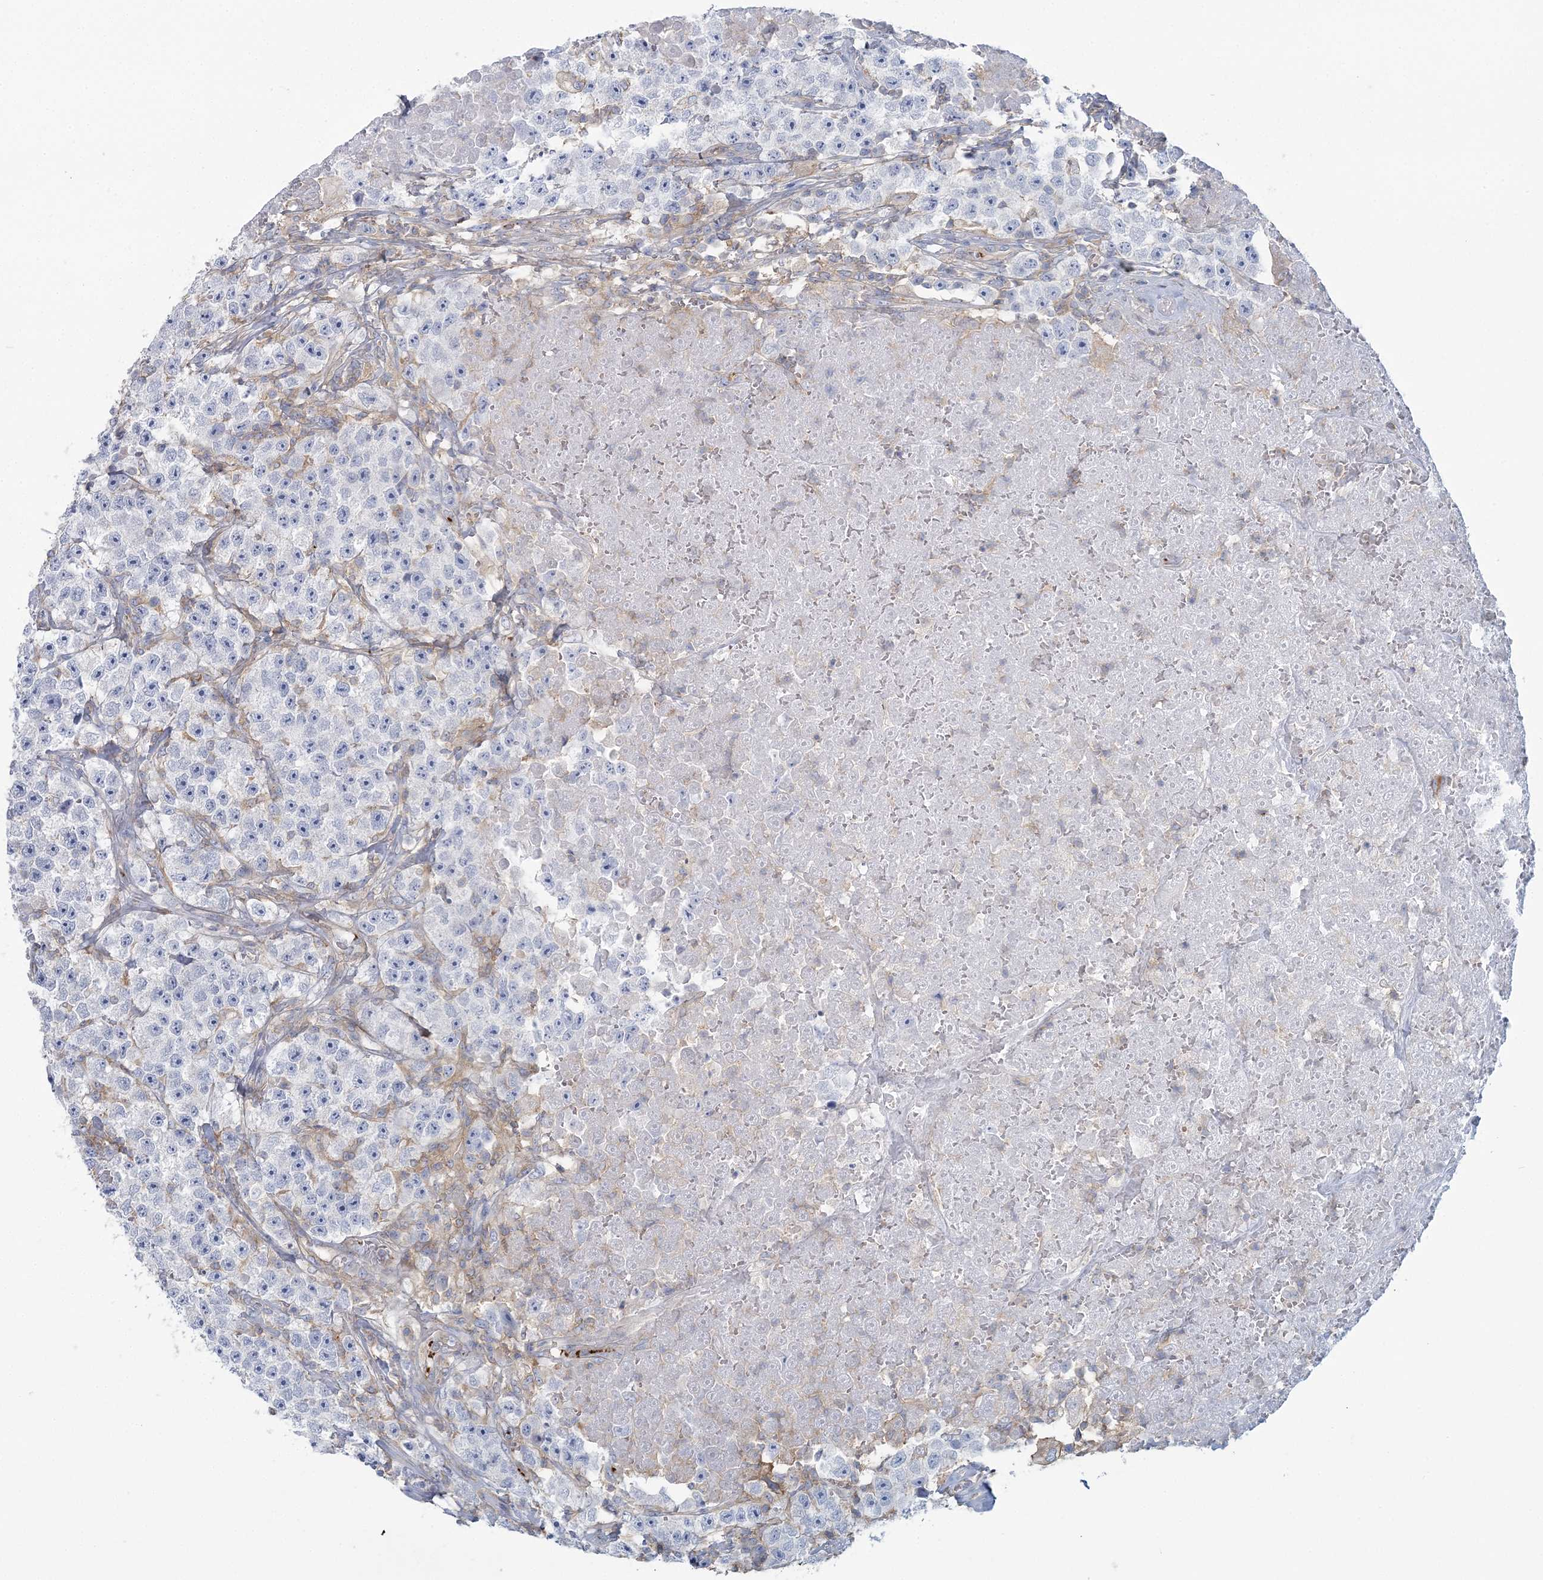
{"staining": {"intensity": "negative", "quantity": "none", "location": "none"}, "tissue": "testis cancer", "cell_type": "Tumor cells", "image_type": "cancer", "snomed": [{"axis": "morphology", "description": "Seminoma, NOS"}, {"axis": "topography", "description": "Testis"}], "caption": "Immunohistochemical staining of human testis cancer (seminoma) shows no significant positivity in tumor cells. (Immunohistochemistry, brightfield microscopy, high magnification).", "gene": "CUEDC2", "patient": {"sex": "male", "age": 22}}